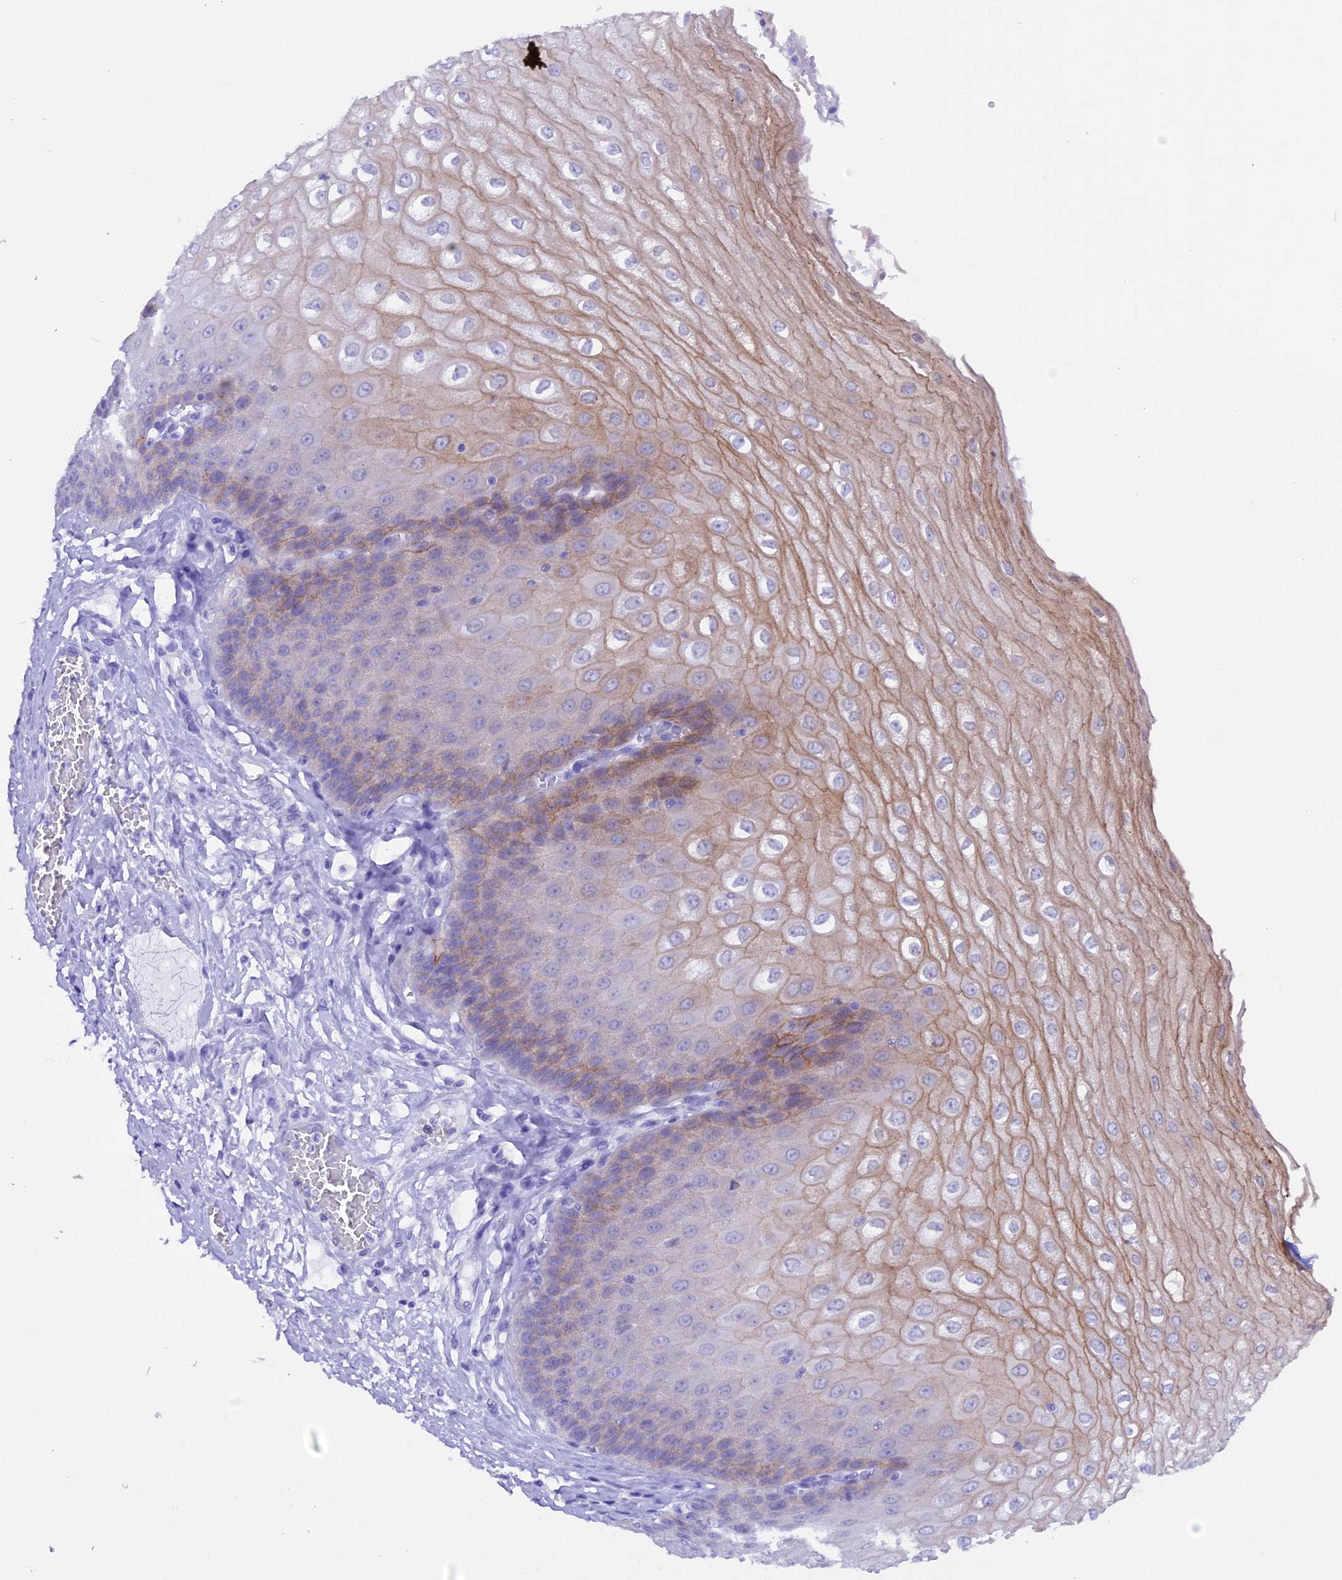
{"staining": {"intensity": "strong", "quantity": "<25%", "location": "cytoplasmic/membranous"}, "tissue": "esophagus", "cell_type": "Squamous epithelial cells", "image_type": "normal", "snomed": [{"axis": "morphology", "description": "Normal tissue, NOS"}, {"axis": "topography", "description": "Esophagus"}], "caption": "The image reveals a brown stain indicating the presence of a protein in the cytoplasmic/membranous of squamous epithelial cells in esophagus.", "gene": "XKR7", "patient": {"sex": "male", "age": 60}}